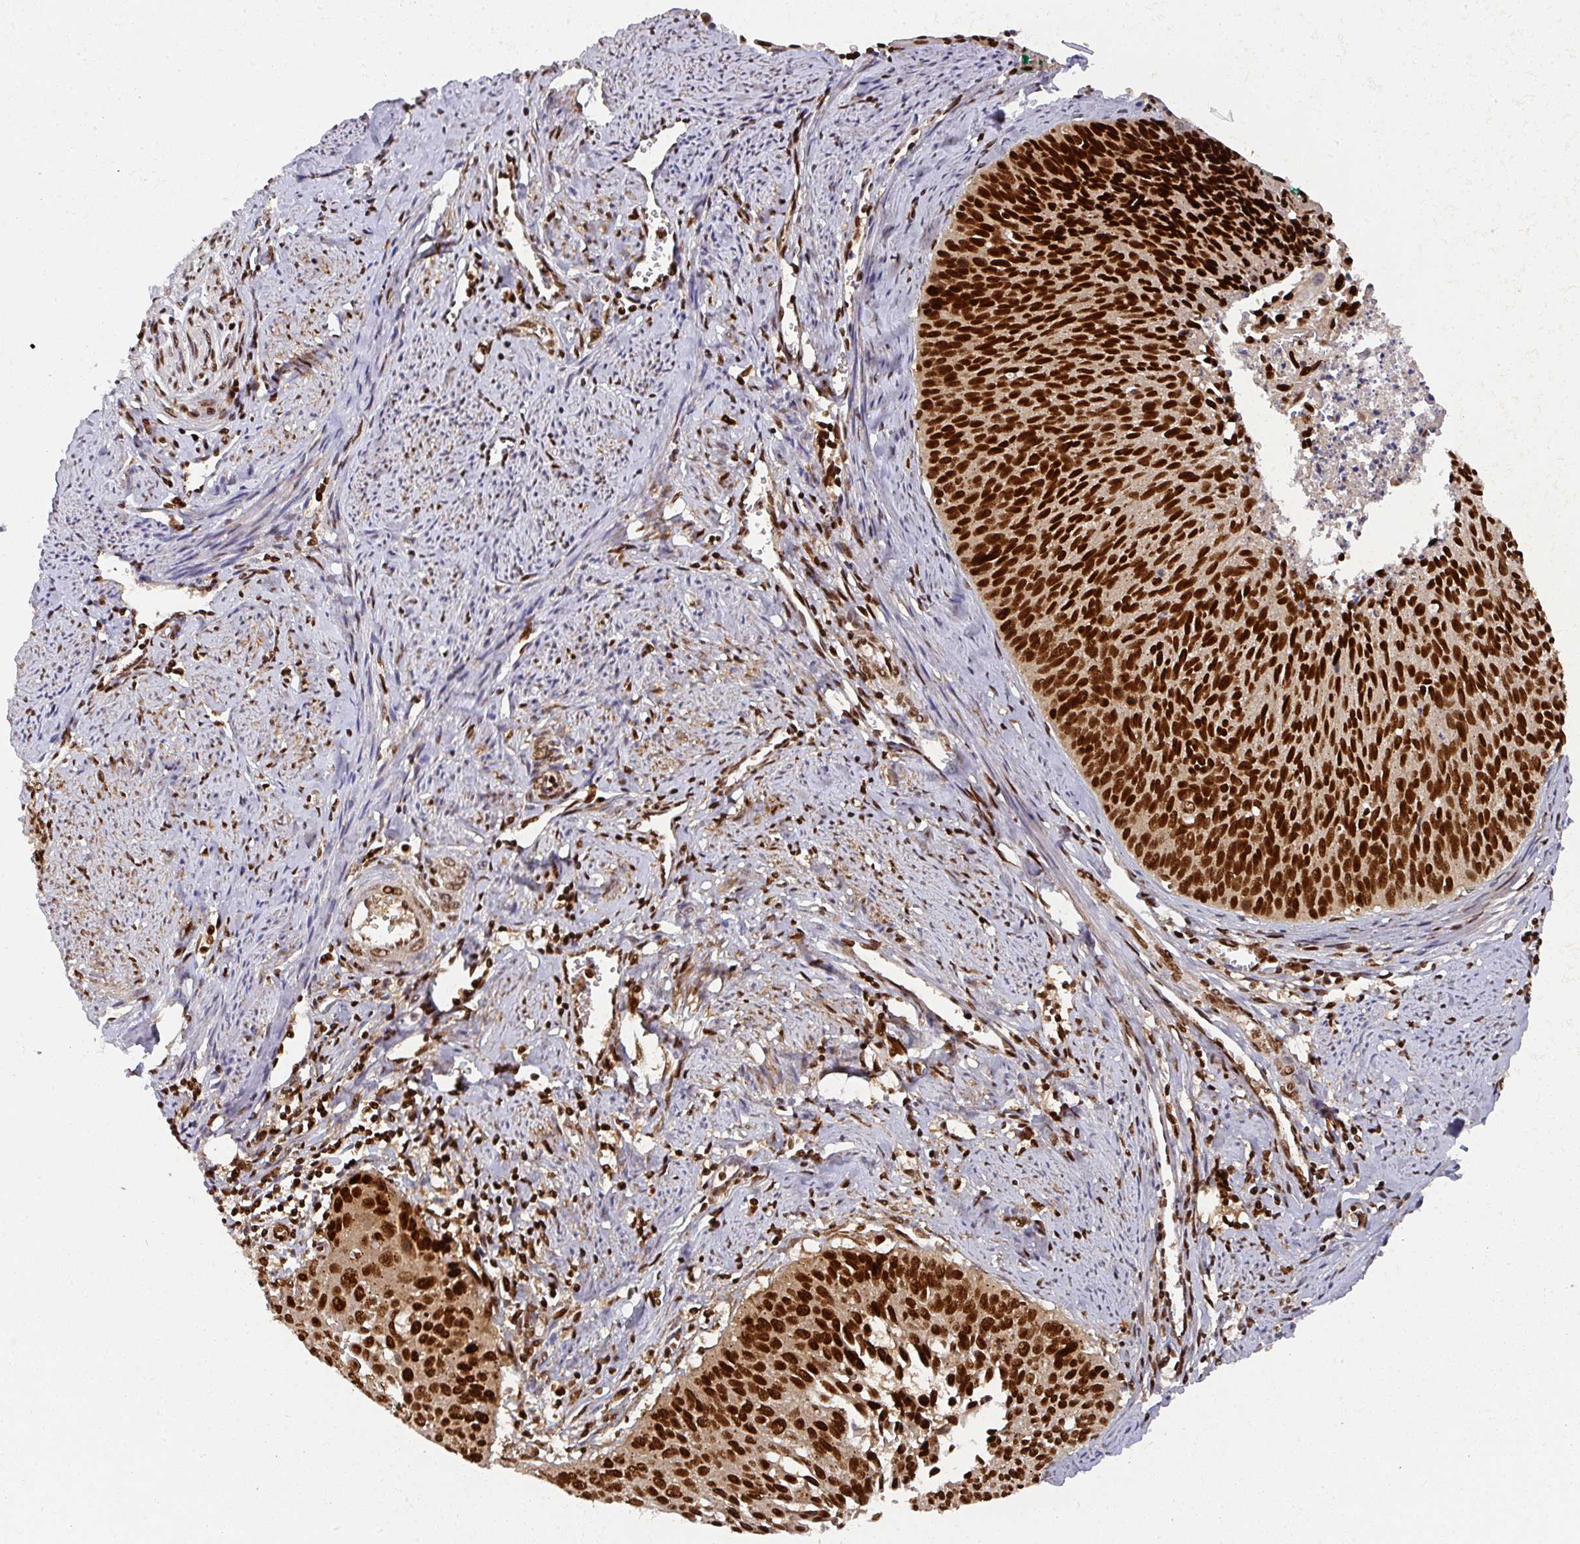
{"staining": {"intensity": "strong", "quantity": ">75%", "location": "nuclear"}, "tissue": "cervical cancer", "cell_type": "Tumor cells", "image_type": "cancer", "snomed": [{"axis": "morphology", "description": "Squamous cell carcinoma, NOS"}, {"axis": "topography", "description": "Cervix"}], "caption": "Cervical squamous cell carcinoma stained with a brown dye reveals strong nuclear positive positivity in about >75% of tumor cells.", "gene": "DIDO1", "patient": {"sex": "female", "age": 55}}